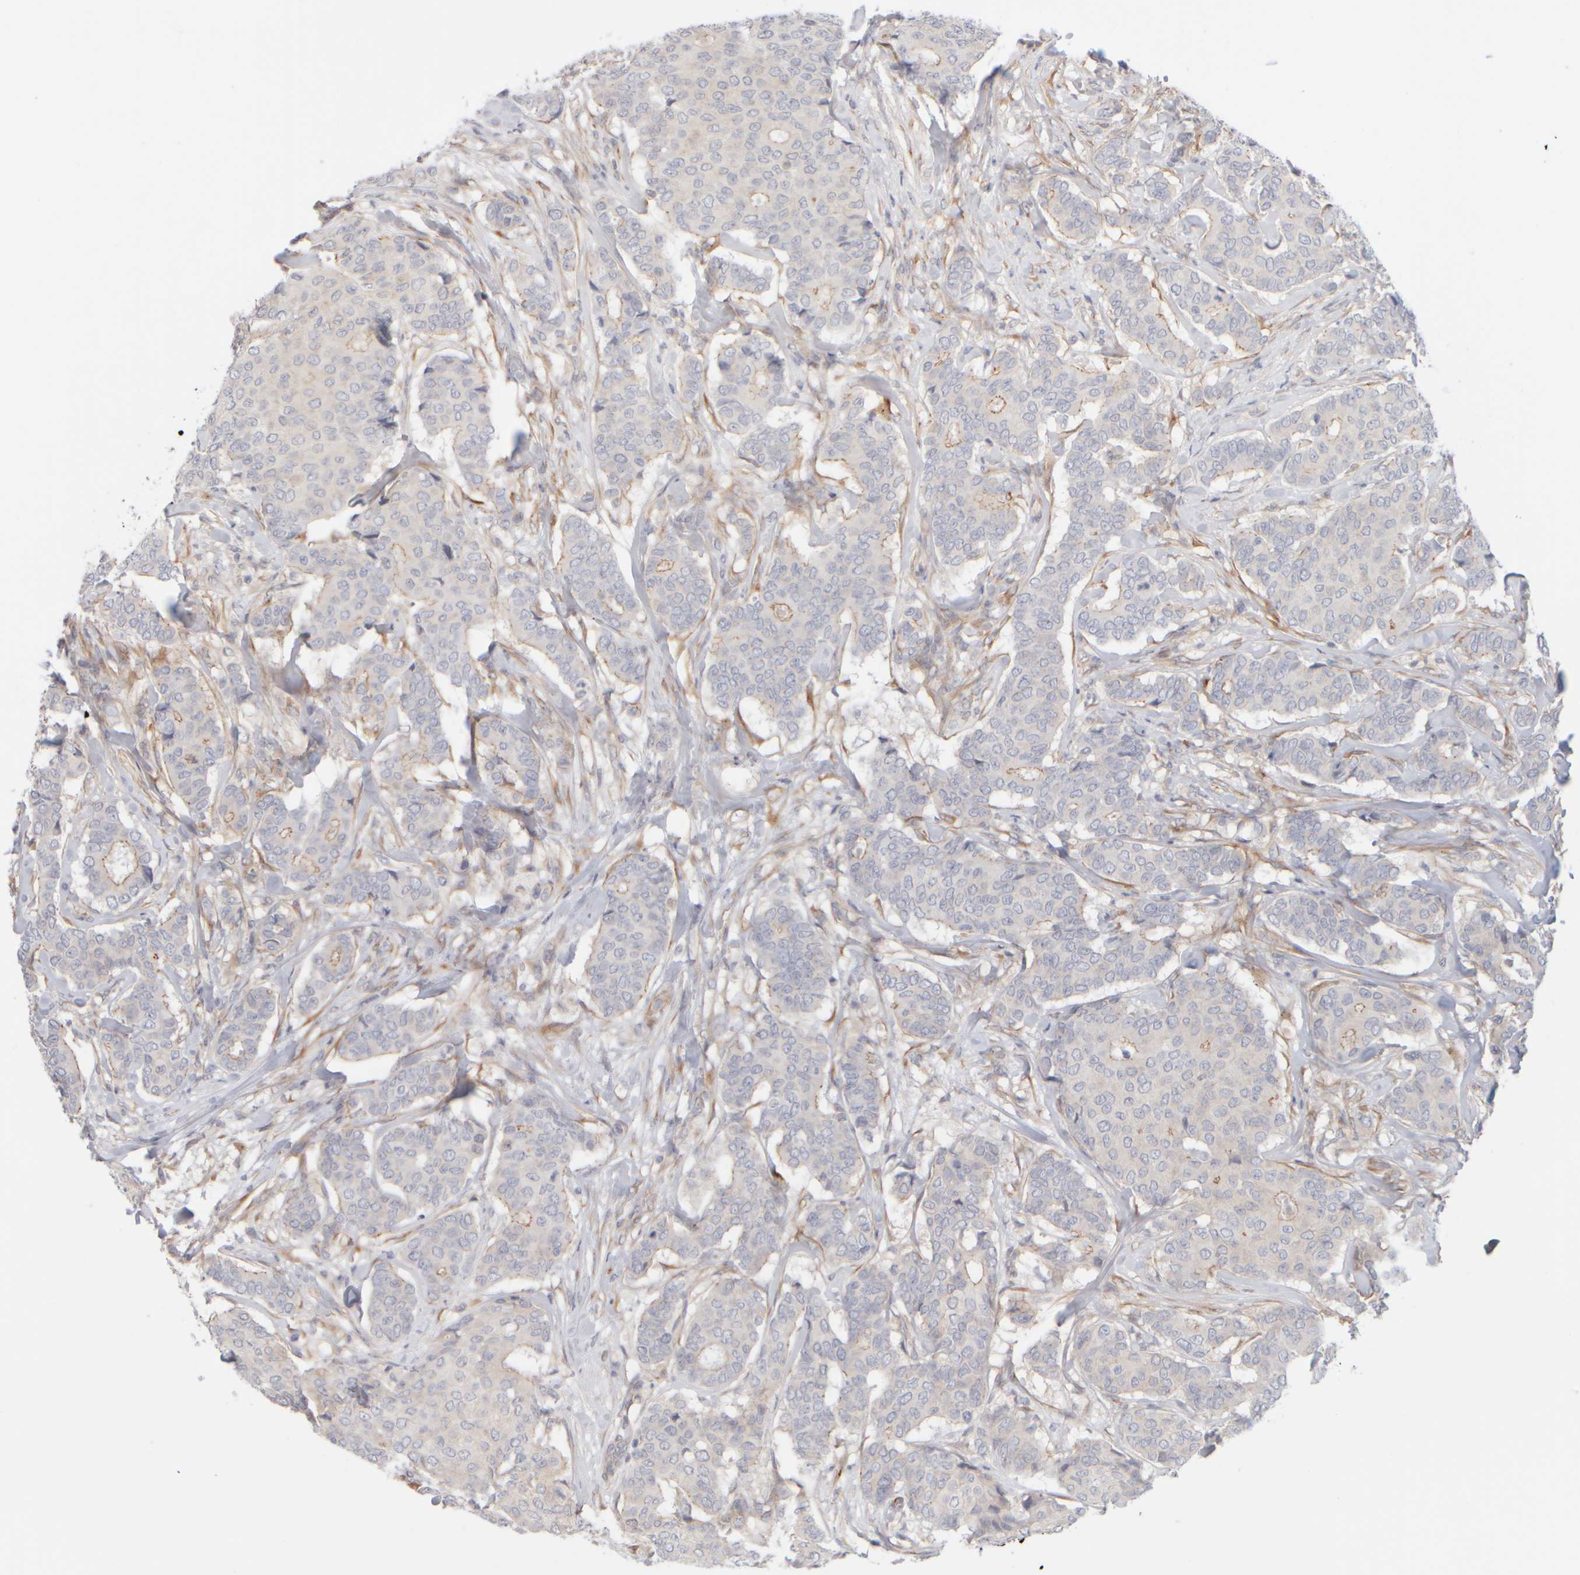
{"staining": {"intensity": "weak", "quantity": "<25%", "location": "cytoplasmic/membranous"}, "tissue": "breast cancer", "cell_type": "Tumor cells", "image_type": "cancer", "snomed": [{"axis": "morphology", "description": "Duct carcinoma"}, {"axis": "topography", "description": "Breast"}], "caption": "Breast cancer (intraductal carcinoma) was stained to show a protein in brown. There is no significant positivity in tumor cells.", "gene": "GOPC", "patient": {"sex": "female", "age": 75}}